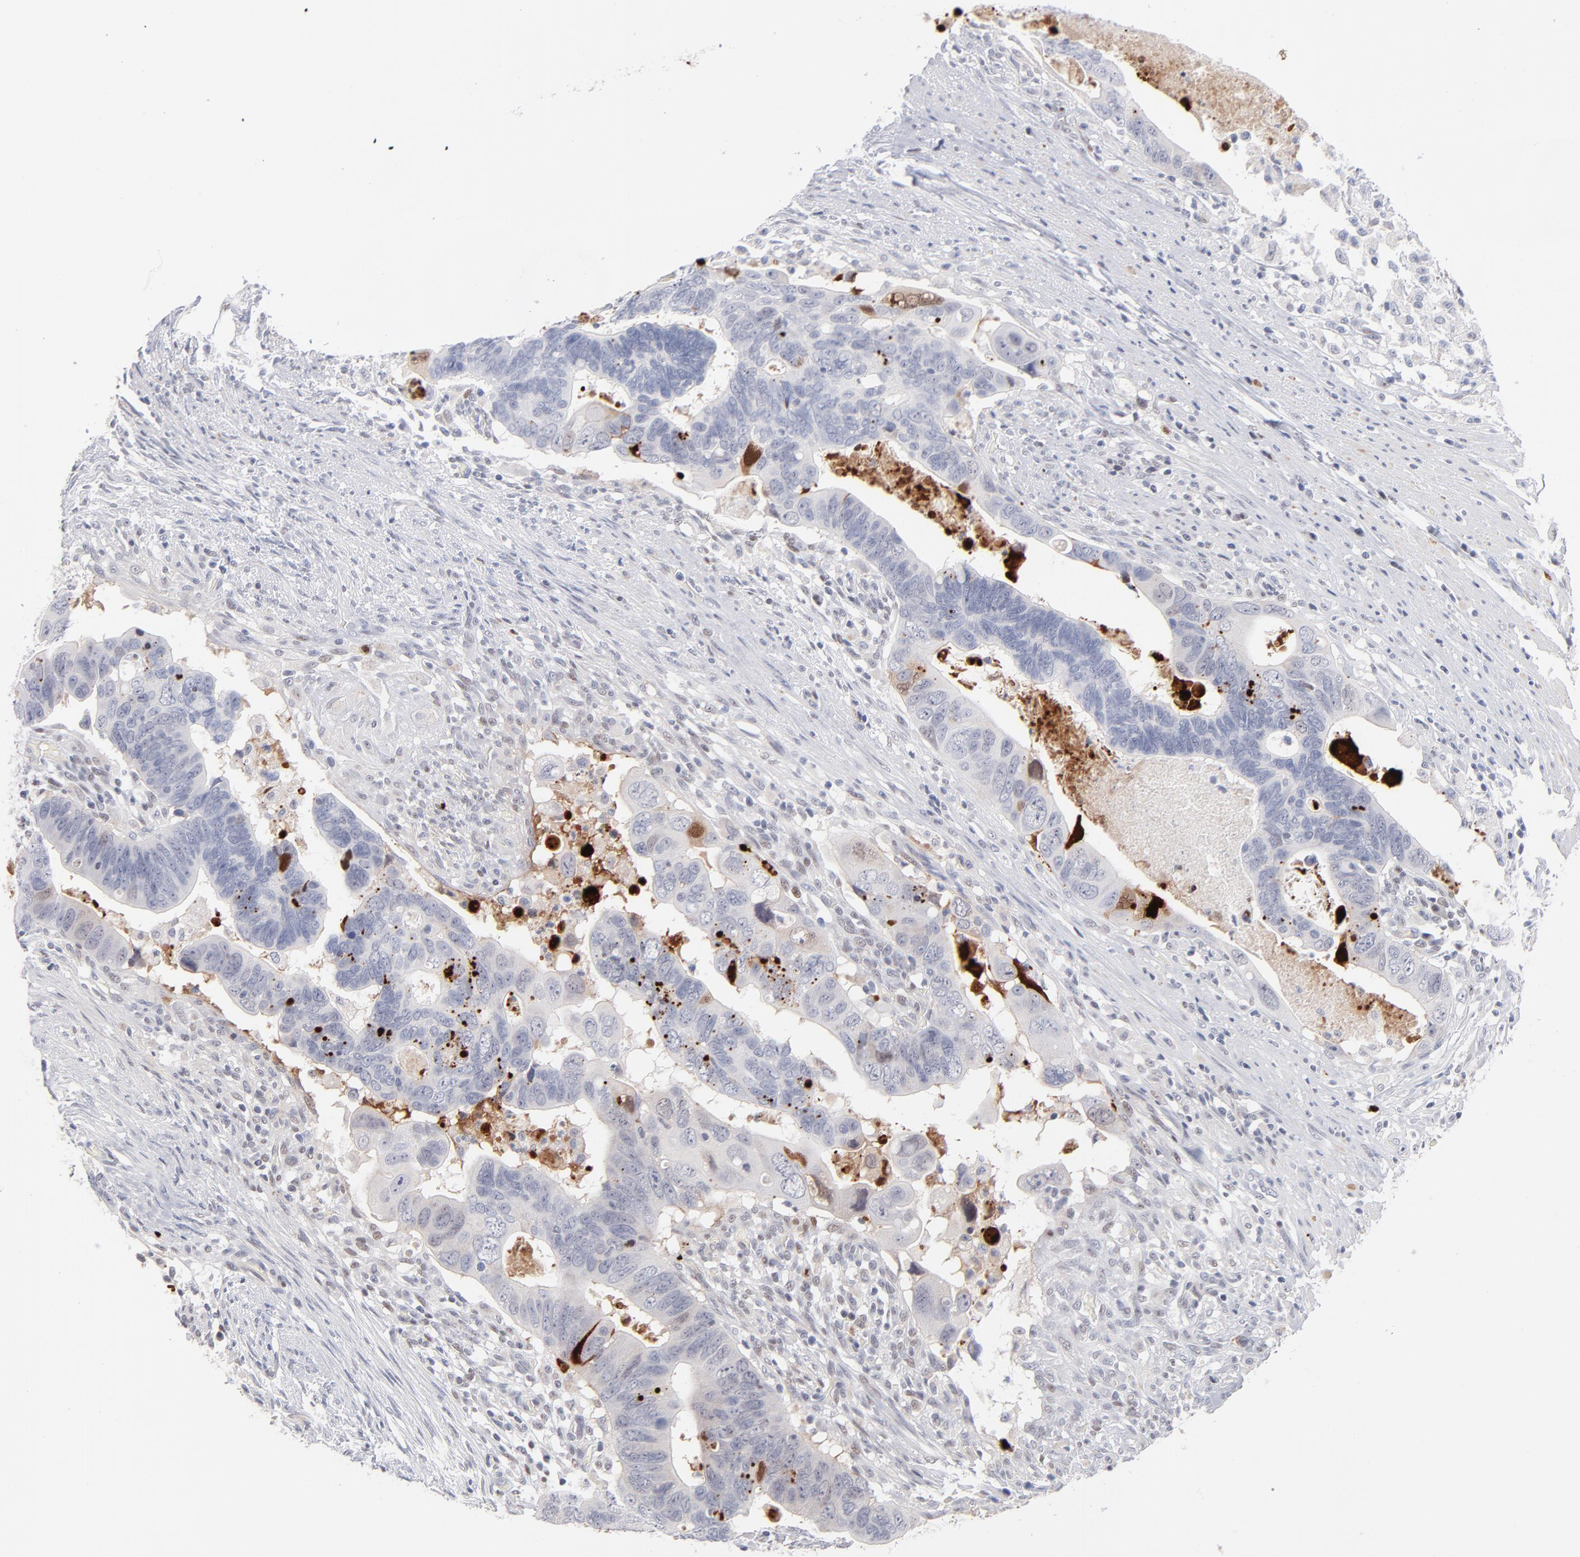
{"staining": {"intensity": "moderate", "quantity": "<25%", "location": "nuclear"}, "tissue": "colorectal cancer", "cell_type": "Tumor cells", "image_type": "cancer", "snomed": [{"axis": "morphology", "description": "Adenocarcinoma, NOS"}, {"axis": "topography", "description": "Rectum"}], "caption": "Human colorectal adenocarcinoma stained with a protein marker displays moderate staining in tumor cells.", "gene": "PARP1", "patient": {"sex": "male", "age": 53}}